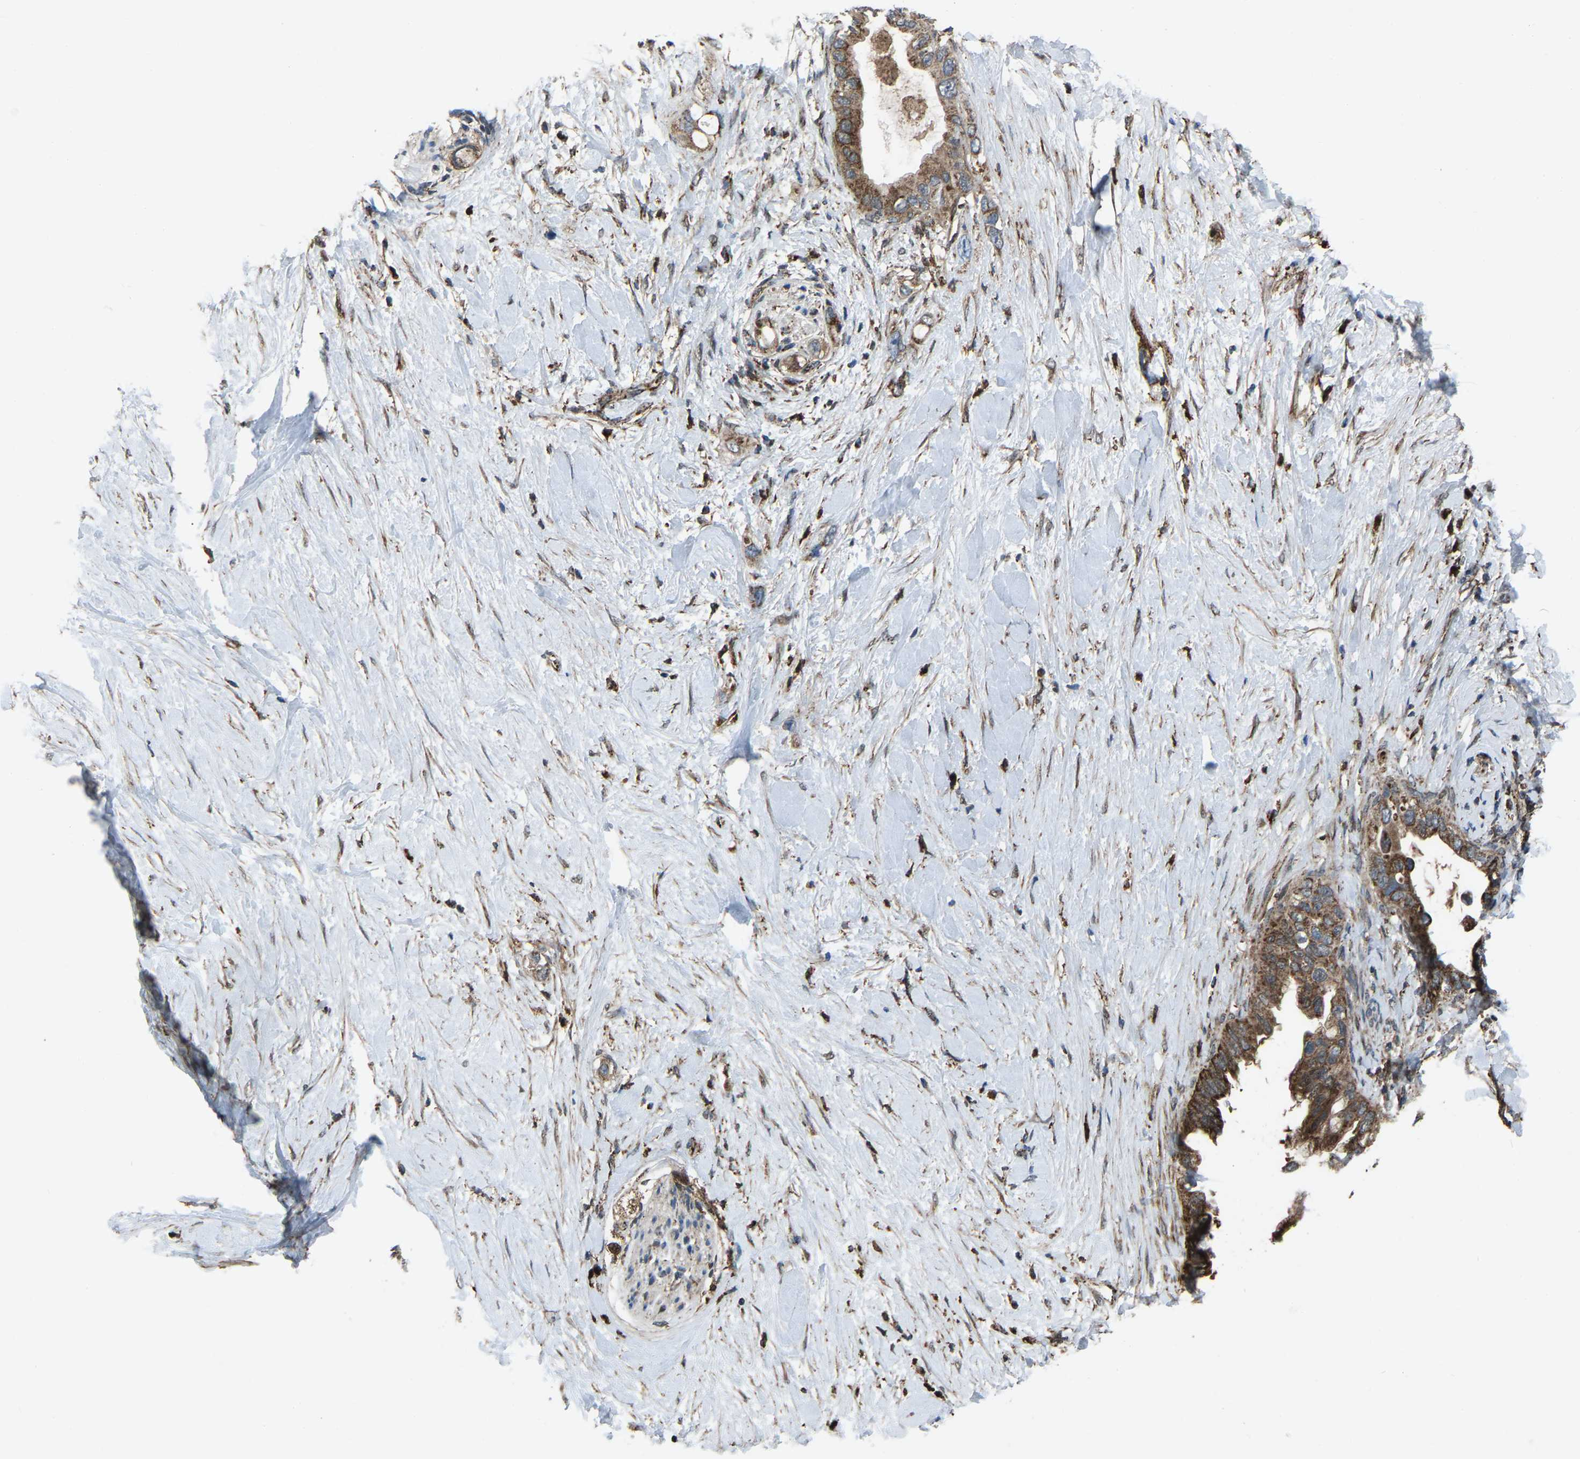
{"staining": {"intensity": "moderate", "quantity": ">75%", "location": "cytoplasmic/membranous"}, "tissue": "pancreatic cancer", "cell_type": "Tumor cells", "image_type": "cancer", "snomed": [{"axis": "morphology", "description": "Adenocarcinoma, NOS"}, {"axis": "topography", "description": "Pancreas"}], "caption": "Protein staining by immunohistochemistry demonstrates moderate cytoplasmic/membranous positivity in approximately >75% of tumor cells in pancreatic cancer. (DAB (3,3'-diaminobenzidine) IHC with brightfield microscopy, high magnification).", "gene": "AKR1A1", "patient": {"sex": "female", "age": 56}}